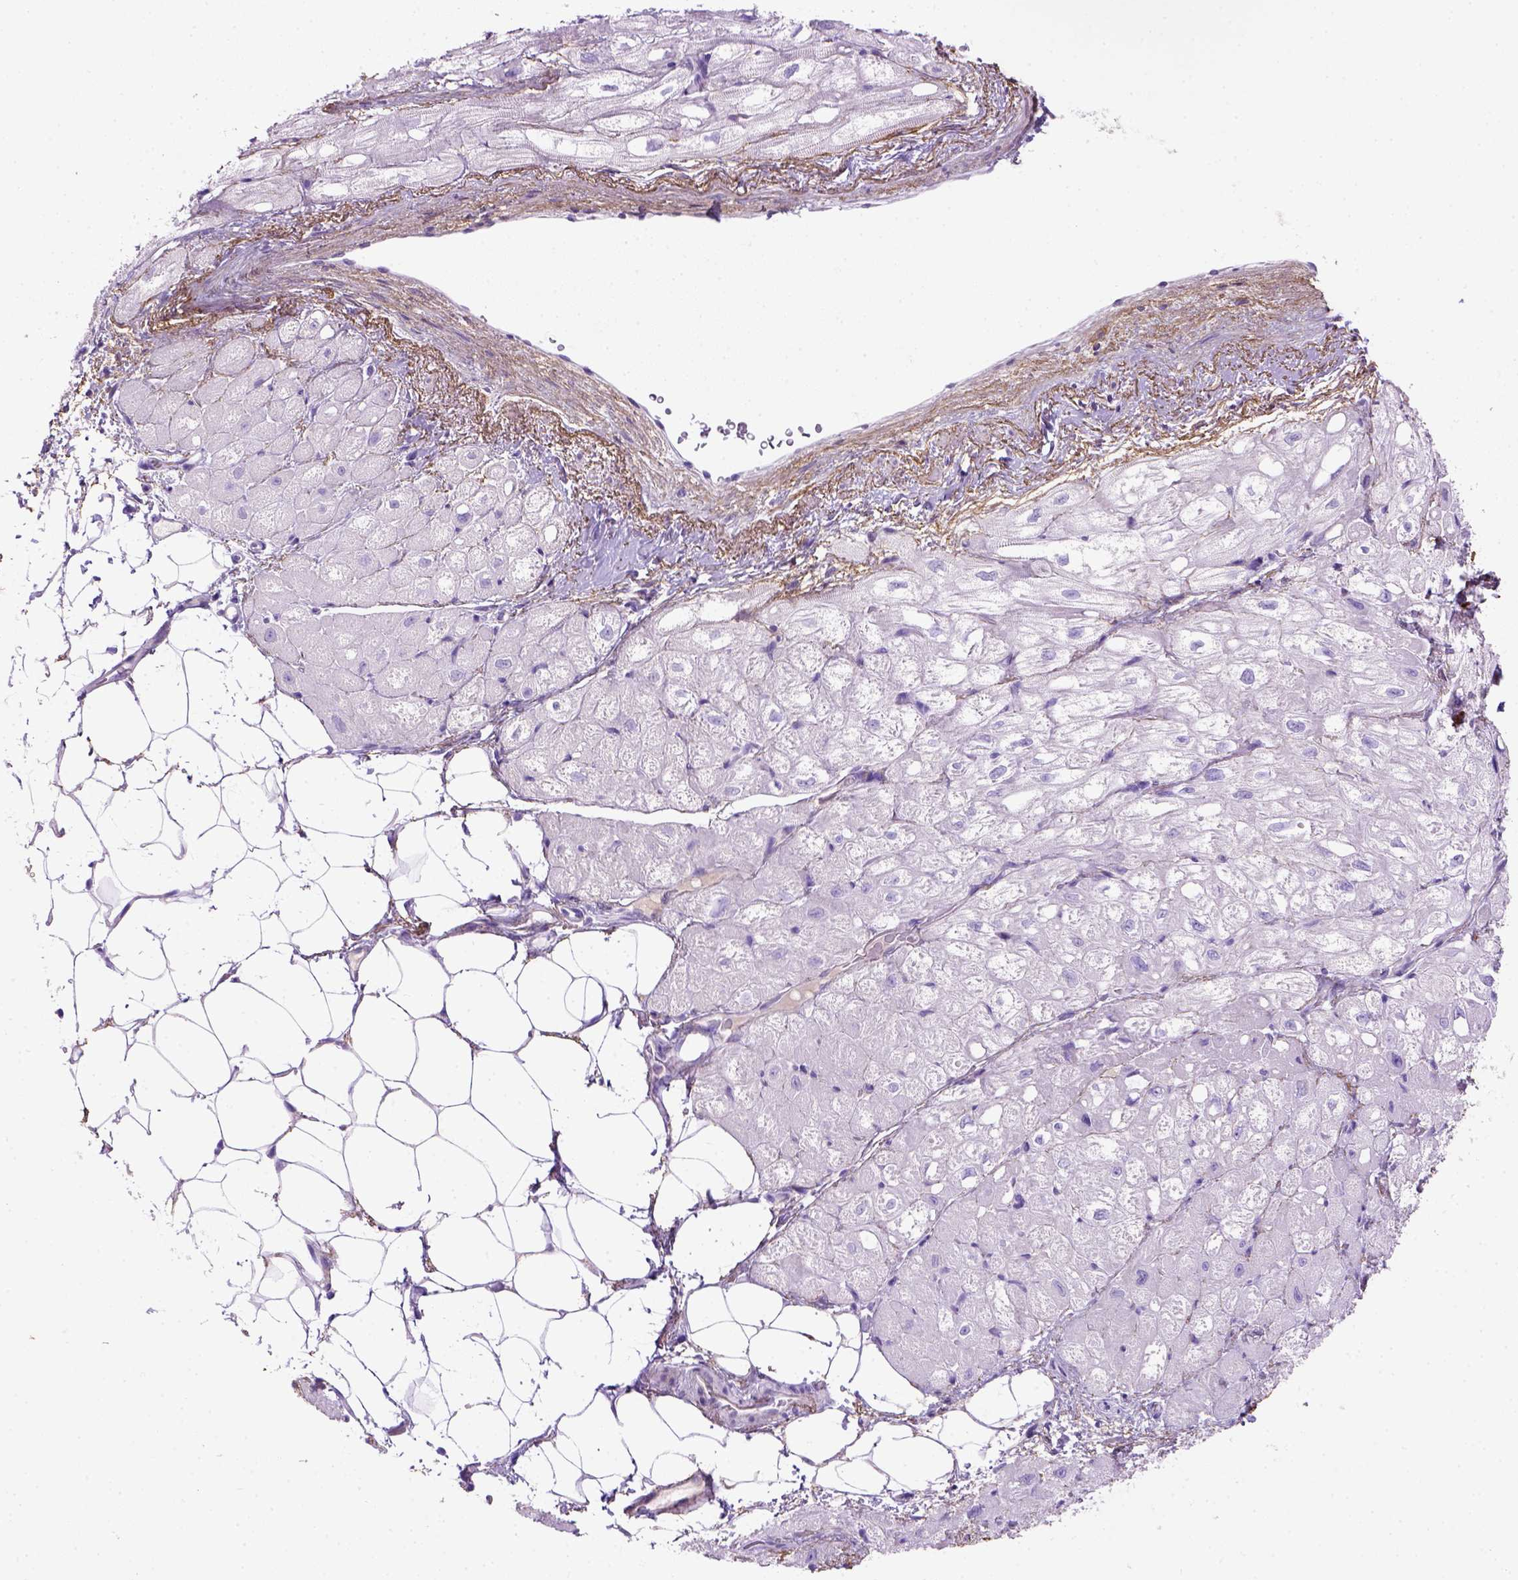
{"staining": {"intensity": "negative", "quantity": "none", "location": "none"}, "tissue": "heart muscle", "cell_type": "Cardiomyocytes", "image_type": "normal", "snomed": [{"axis": "morphology", "description": "Normal tissue, NOS"}, {"axis": "topography", "description": "Heart"}], "caption": "An image of human heart muscle is negative for staining in cardiomyocytes. The staining was performed using DAB (3,3'-diaminobenzidine) to visualize the protein expression in brown, while the nuclei were stained in blue with hematoxylin (Magnification: 20x).", "gene": "SIRPD", "patient": {"sex": "female", "age": 69}}